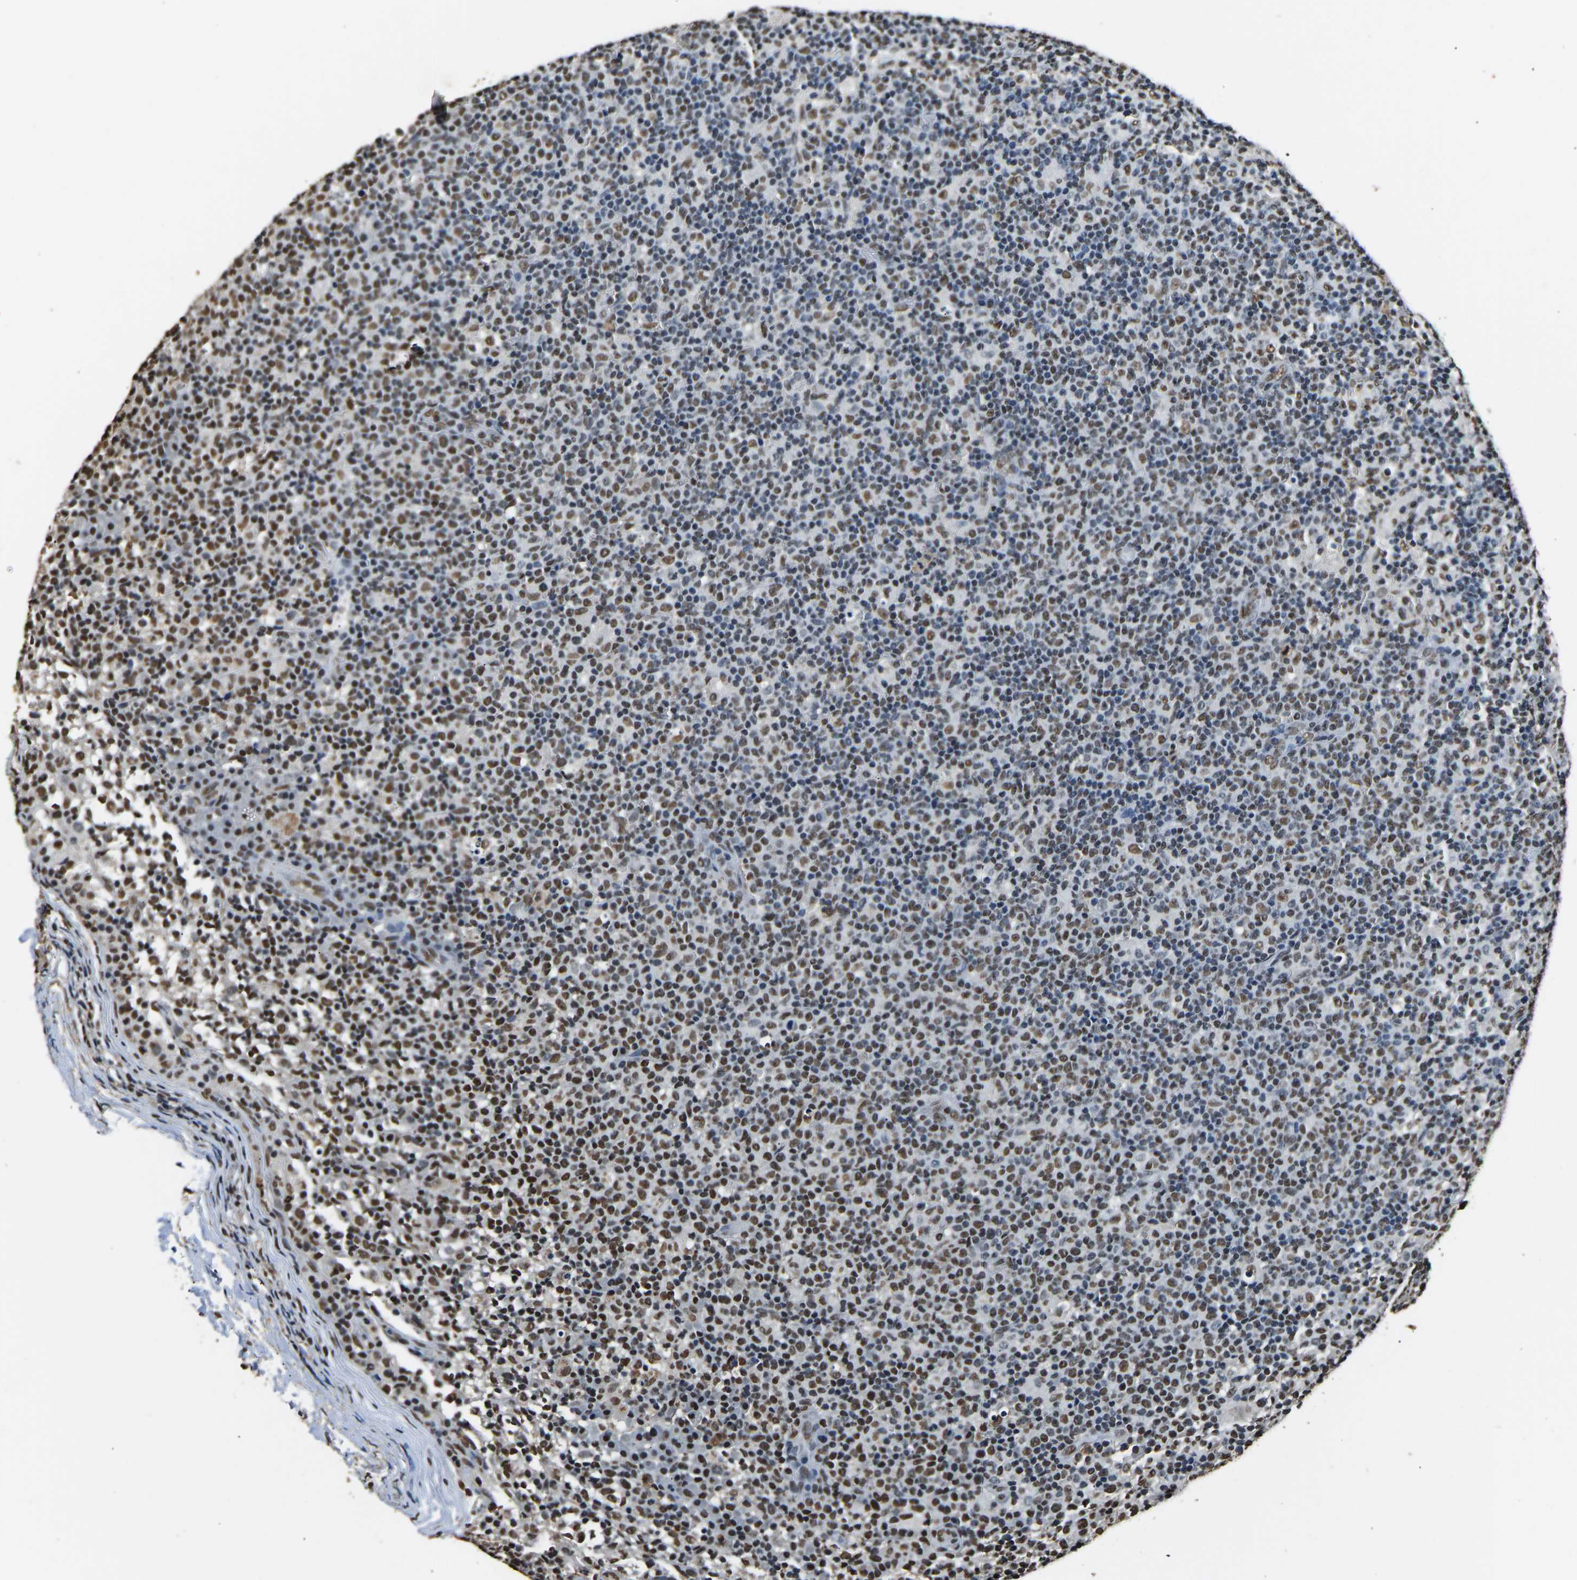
{"staining": {"intensity": "moderate", "quantity": "25%-75%", "location": "nuclear"}, "tissue": "lymph node", "cell_type": "Non-germinal center cells", "image_type": "normal", "snomed": [{"axis": "morphology", "description": "Normal tissue, NOS"}, {"axis": "morphology", "description": "Inflammation, NOS"}, {"axis": "topography", "description": "Lymph node"}], "caption": "An image showing moderate nuclear staining in about 25%-75% of non-germinal center cells in unremarkable lymph node, as visualized by brown immunohistochemical staining.", "gene": "SAFB", "patient": {"sex": "male", "age": 55}}